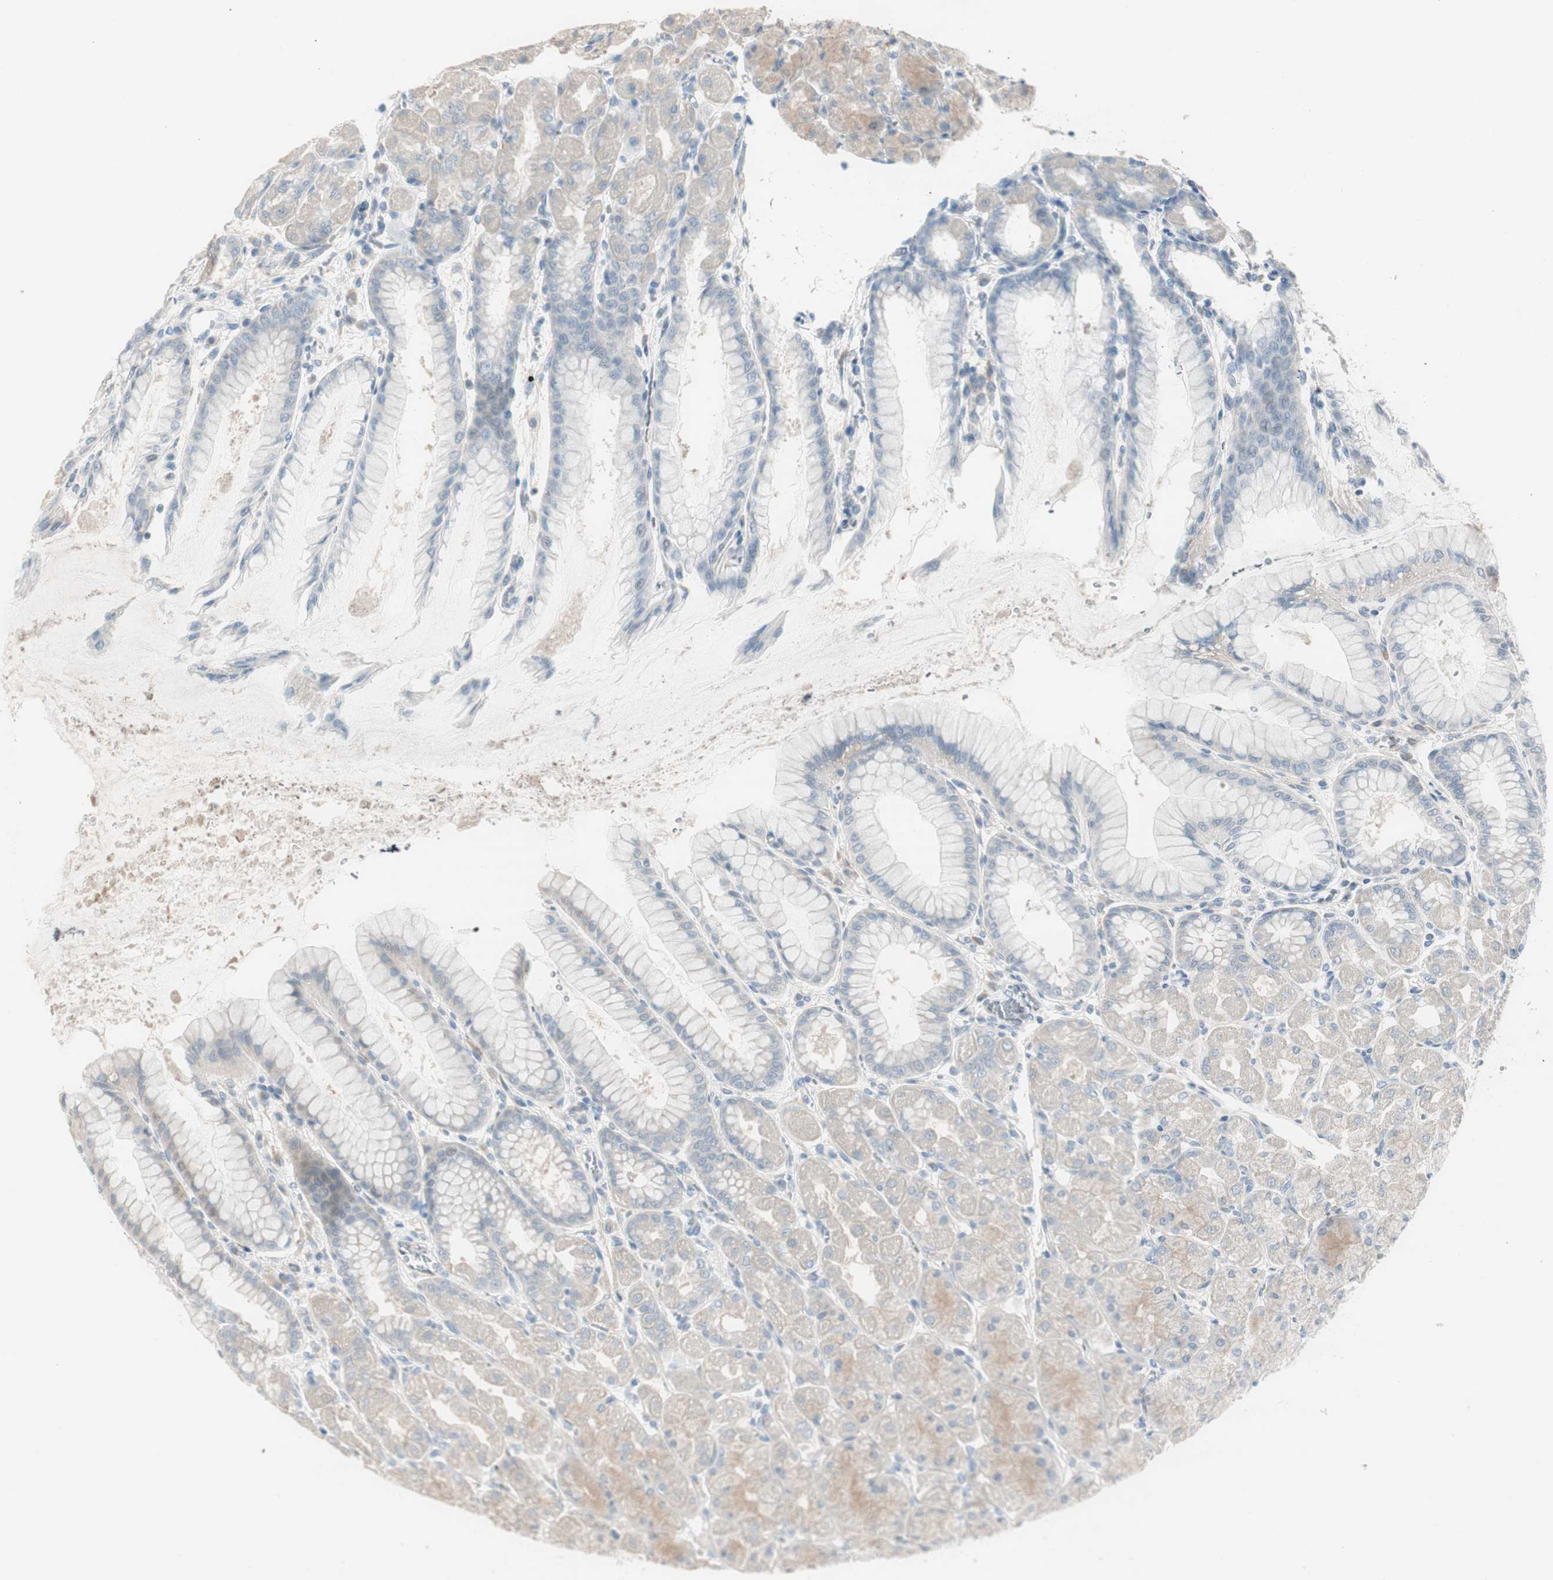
{"staining": {"intensity": "weak", "quantity": "25%-75%", "location": "cytoplasmic/membranous"}, "tissue": "stomach", "cell_type": "Glandular cells", "image_type": "normal", "snomed": [{"axis": "morphology", "description": "Normal tissue, NOS"}, {"axis": "topography", "description": "Stomach, upper"}], "caption": "Human stomach stained for a protein (brown) displays weak cytoplasmic/membranous positive positivity in approximately 25%-75% of glandular cells.", "gene": "EVA1A", "patient": {"sex": "female", "age": 56}}